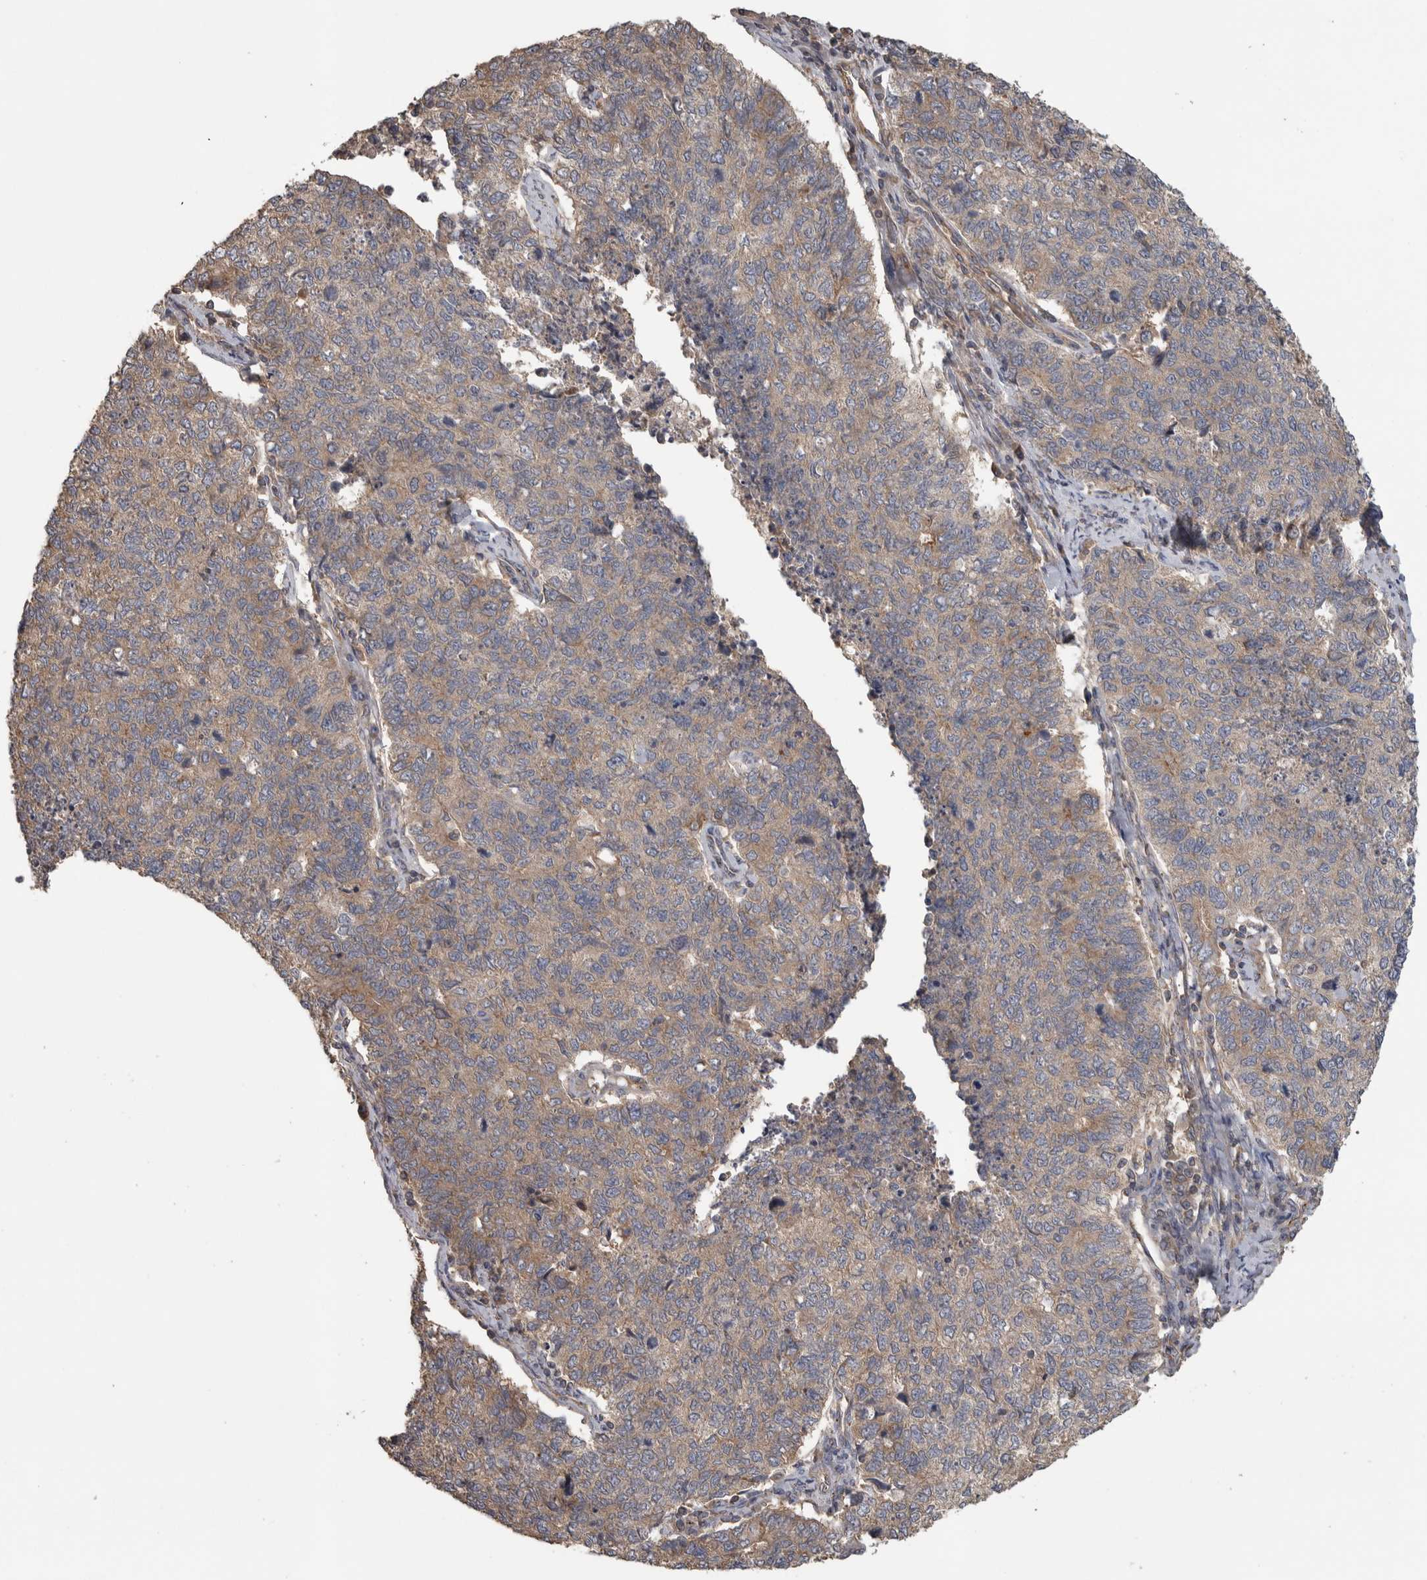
{"staining": {"intensity": "weak", "quantity": "<25%", "location": "cytoplasmic/membranous"}, "tissue": "cervical cancer", "cell_type": "Tumor cells", "image_type": "cancer", "snomed": [{"axis": "morphology", "description": "Squamous cell carcinoma, NOS"}, {"axis": "topography", "description": "Cervix"}], "caption": "Immunohistochemistry histopathology image of human cervical squamous cell carcinoma stained for a protein (brown), which reveals no expression in tumor cells.", "gene": "IFRD1", "patient": {"sex": "female", "age": 63}}